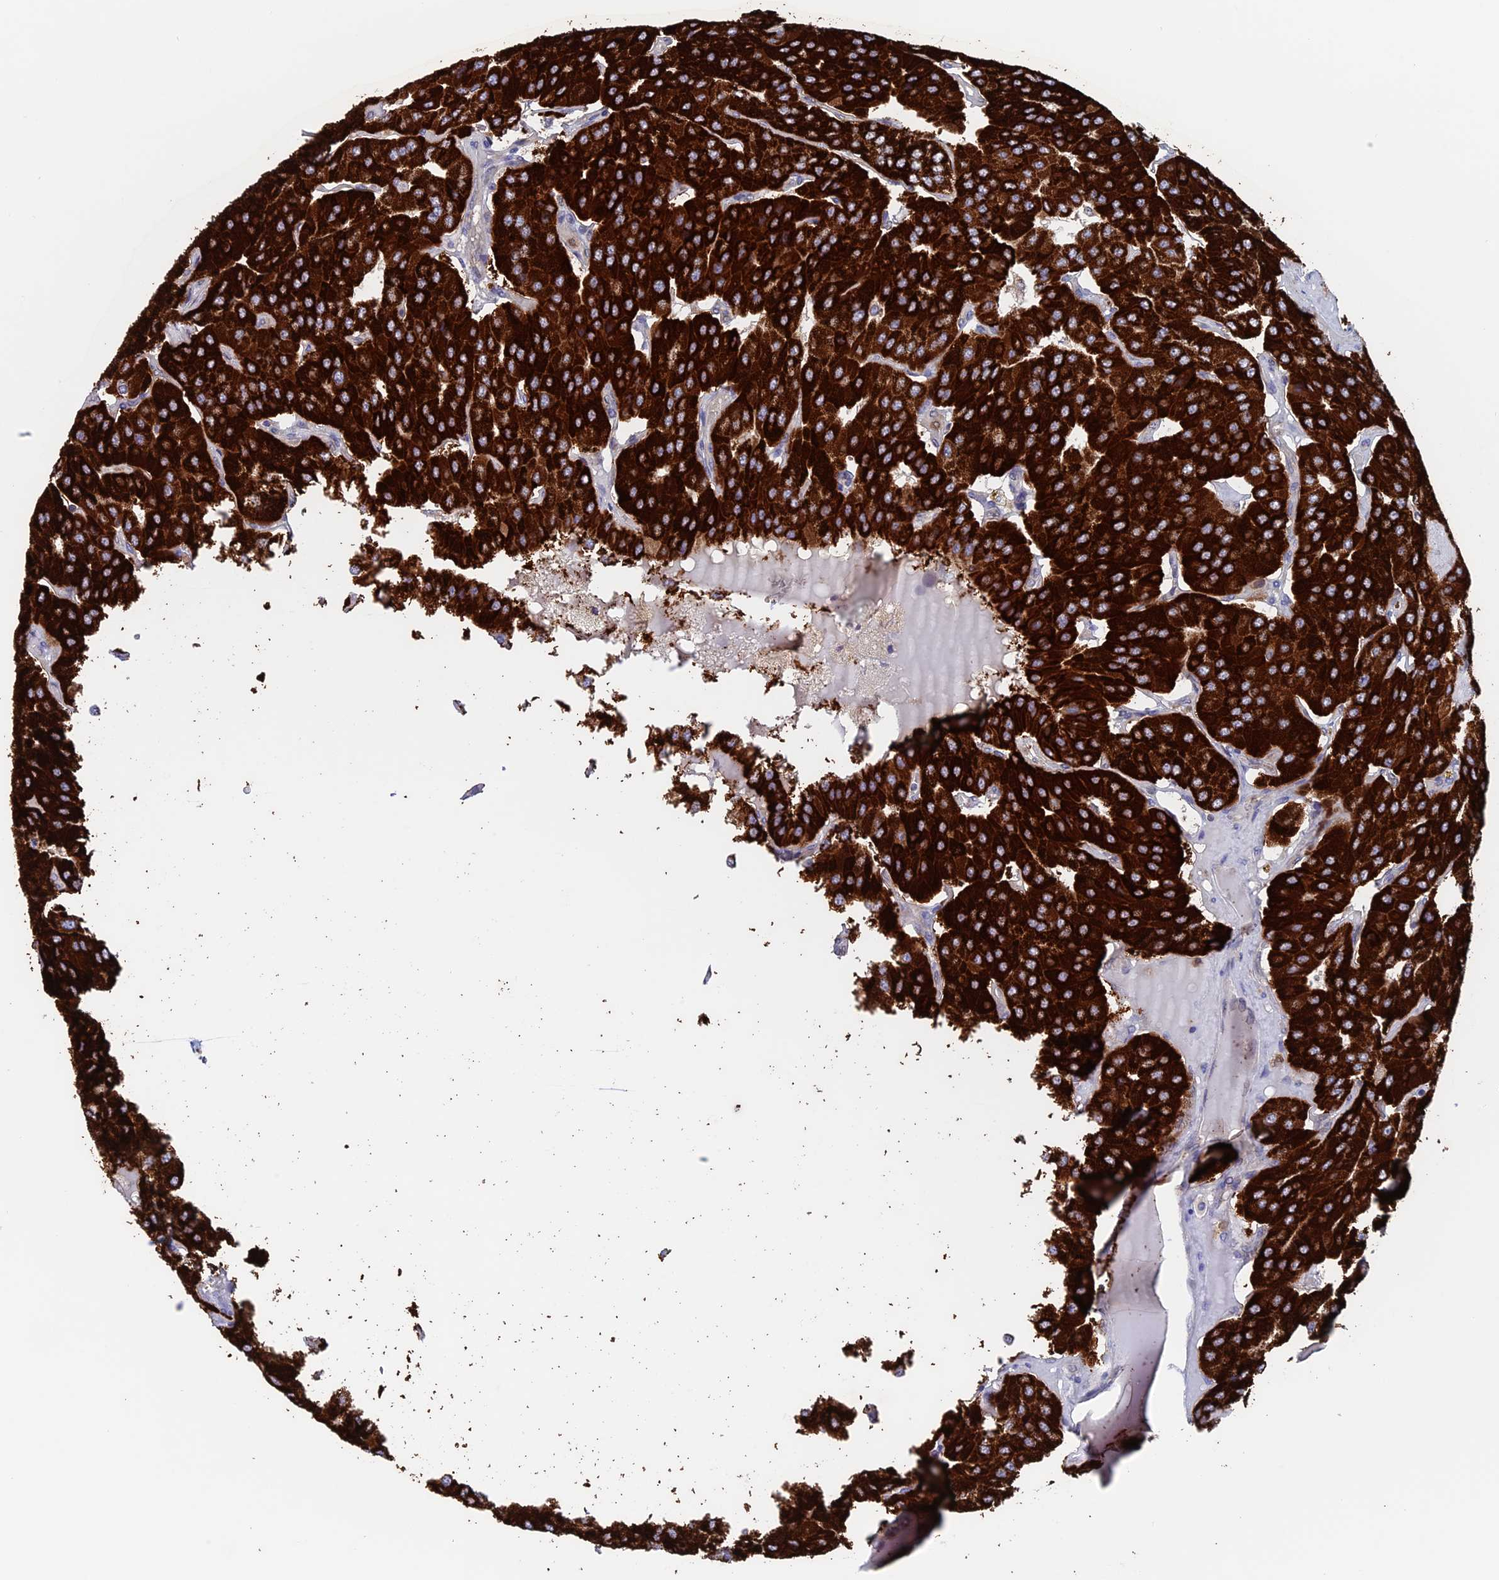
{"staining": {"intensity": "strong", "quantity": ">75%", "location": "cytoplasmic/membranous"}, "tissue": "parathyroid gland", "cell_type": "Glandular cells", "image_type": "normal", "snomed": [{"axis": "morphology", "description": "Normal tissue, NOS"}, {"axis": "morphology", "description": "Adenoma, NOS"}, {"axis": "topography", "description": "Parathyroid gland"}], "caption": "DAB (3,3'-diaminobenzidine) immunohistochemical staining of normal human parathyroid gland shows strong cytoplasmic/membranous protein staining in about >75% of glandular cells. The staining was performed using DAB to visualize the protein expression in brown, while the nuclei were stained in blue with hematoxylin (Magnification: 20x).", "gene": "DTYMK", "patient": {"sex": "female", "age": 86}}